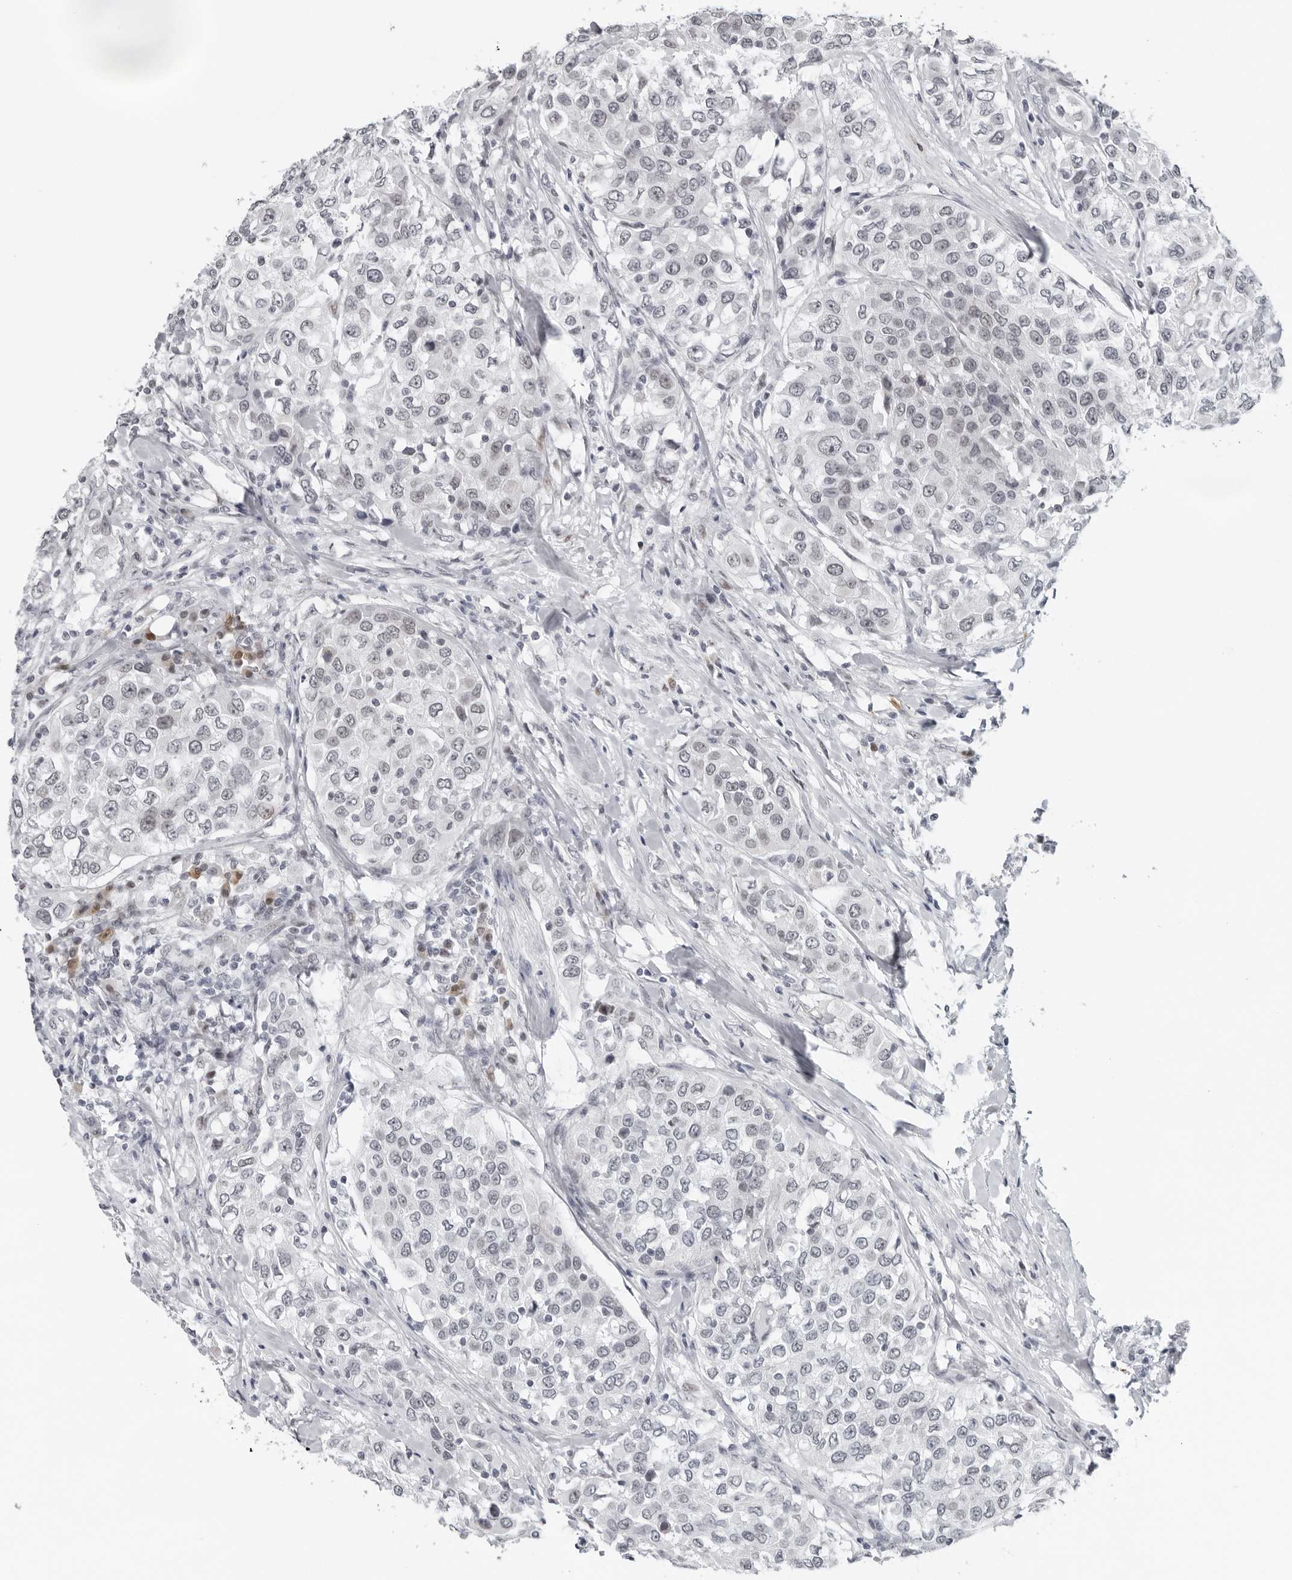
{"staining": {"intensity": "negative", "quantity": "none", "location": "none"}, "tissue": "urothelial cancer", "cell_type": "Tumor cells", "image_type": "cancer", "snomed": [{"axis": "morphology", "description": "Urothelial carcinoma, High grade"}, {"axis": "topography", "description": "Urinary bladder"}], "caption": "The immunohistochemistry photomicrograph has no significant staining in tumor cells of urothelial cancer tissue. The staining was performed using DAB (3,3'-diaminobenzidine) to visualize the protein expression in brown, while the nuclei were stained in blue with hematoxylin (Magnification: 20x).", "gene": "PPP1R42", "patient": {"sex": "female", "age": 80}}